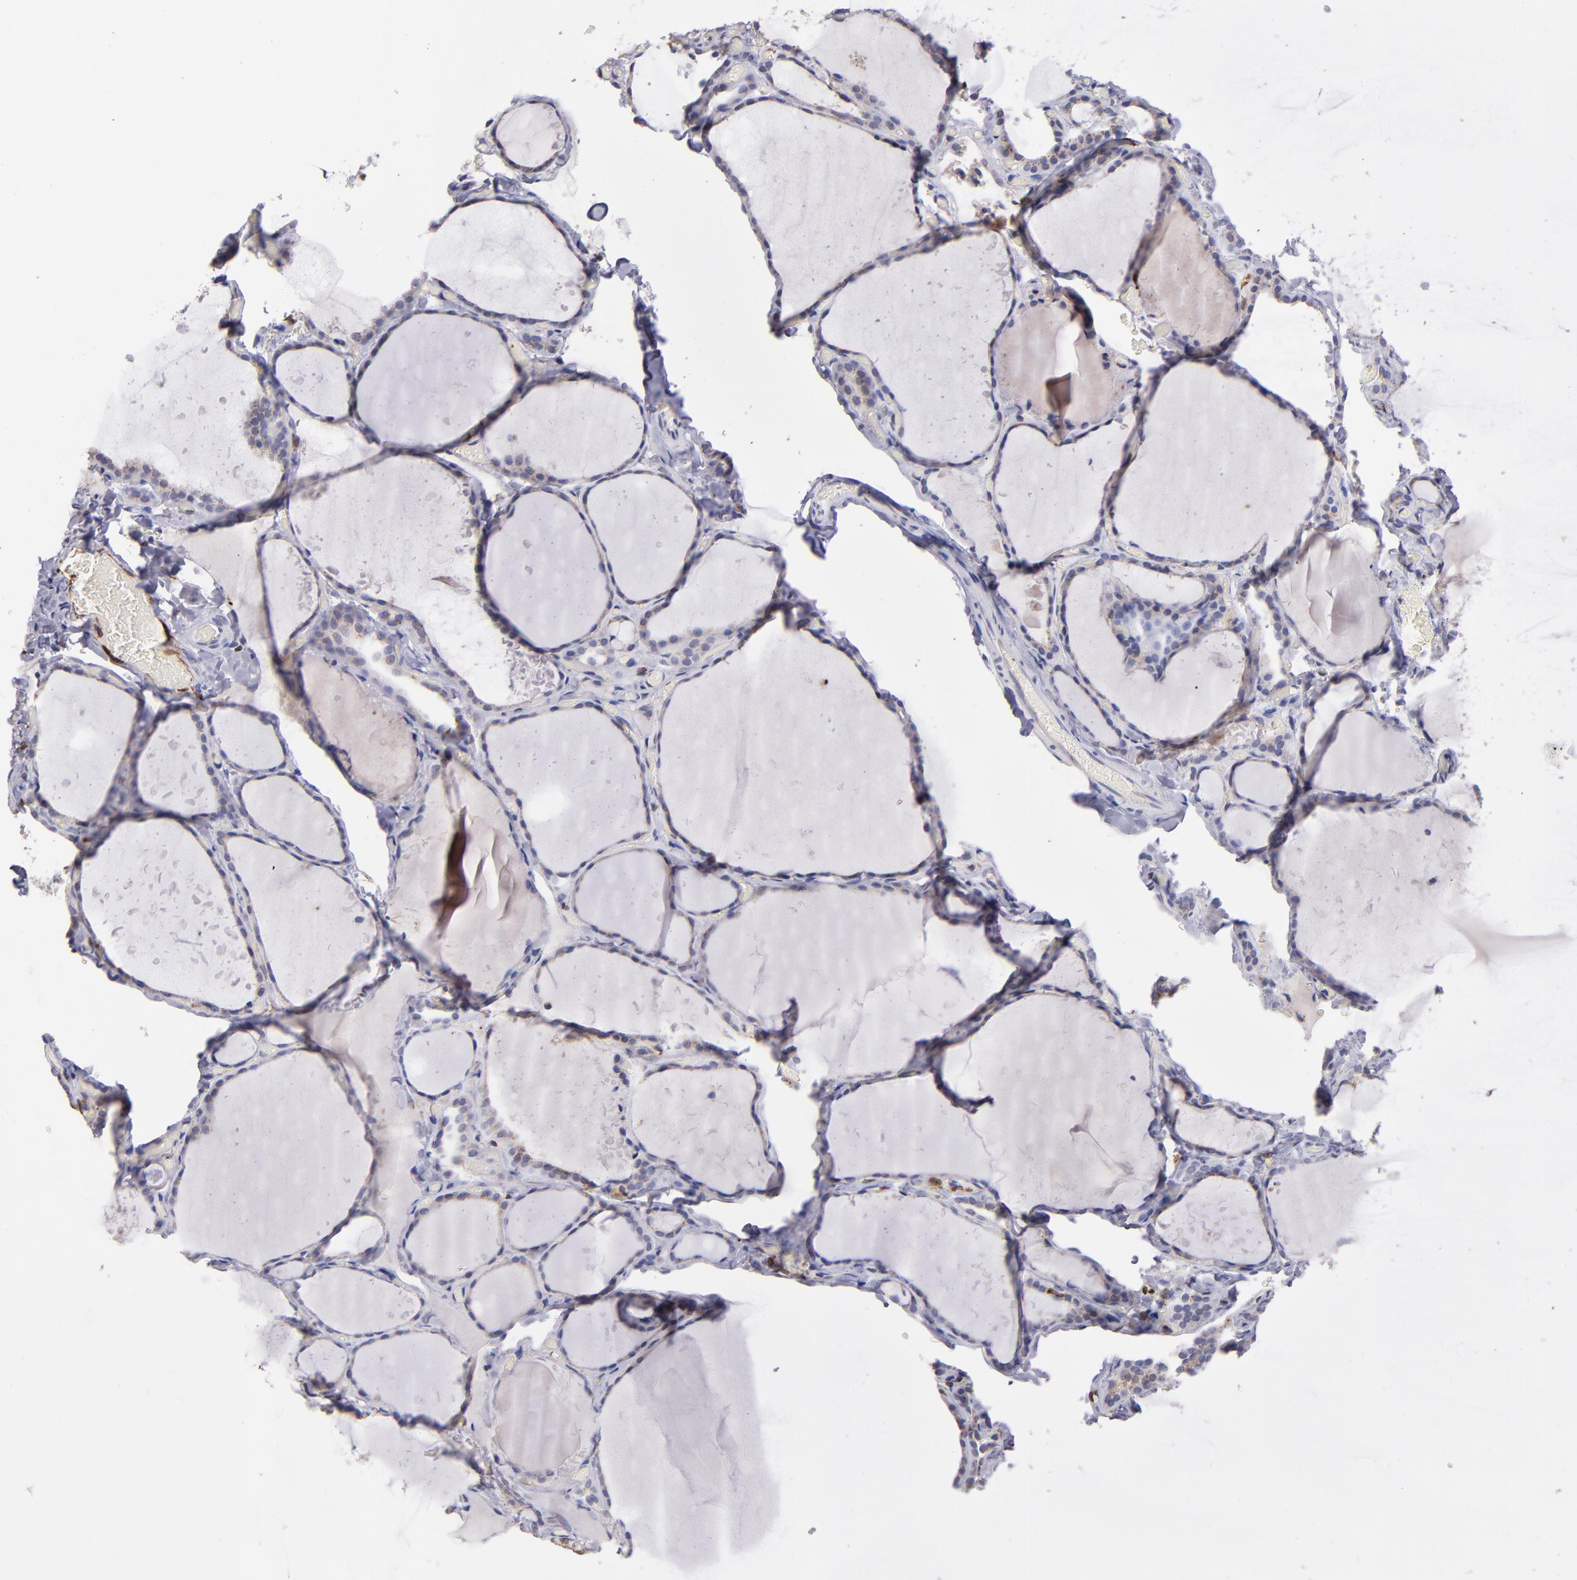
{"staining": {"intensity": "weak", "quantity": "<25%", "location": "cytoplasmic/membranous"}, "tissue": "thyroid gland", "cell_type": "Glandular cells", "image_type": "normal", "snomed": [{"axis": "morphology", "description": "Normal tissue, NOS"}, {"axis": "topography", "description": "Thyroid gland"}], "caption": "This is an immunohistochemistry (IHC) histopathology image of unremarkable thyroid gland. There is no expression in glandular cells.", "gene": "PTGS1", "patient": {"sex": "female", "age": 22}}